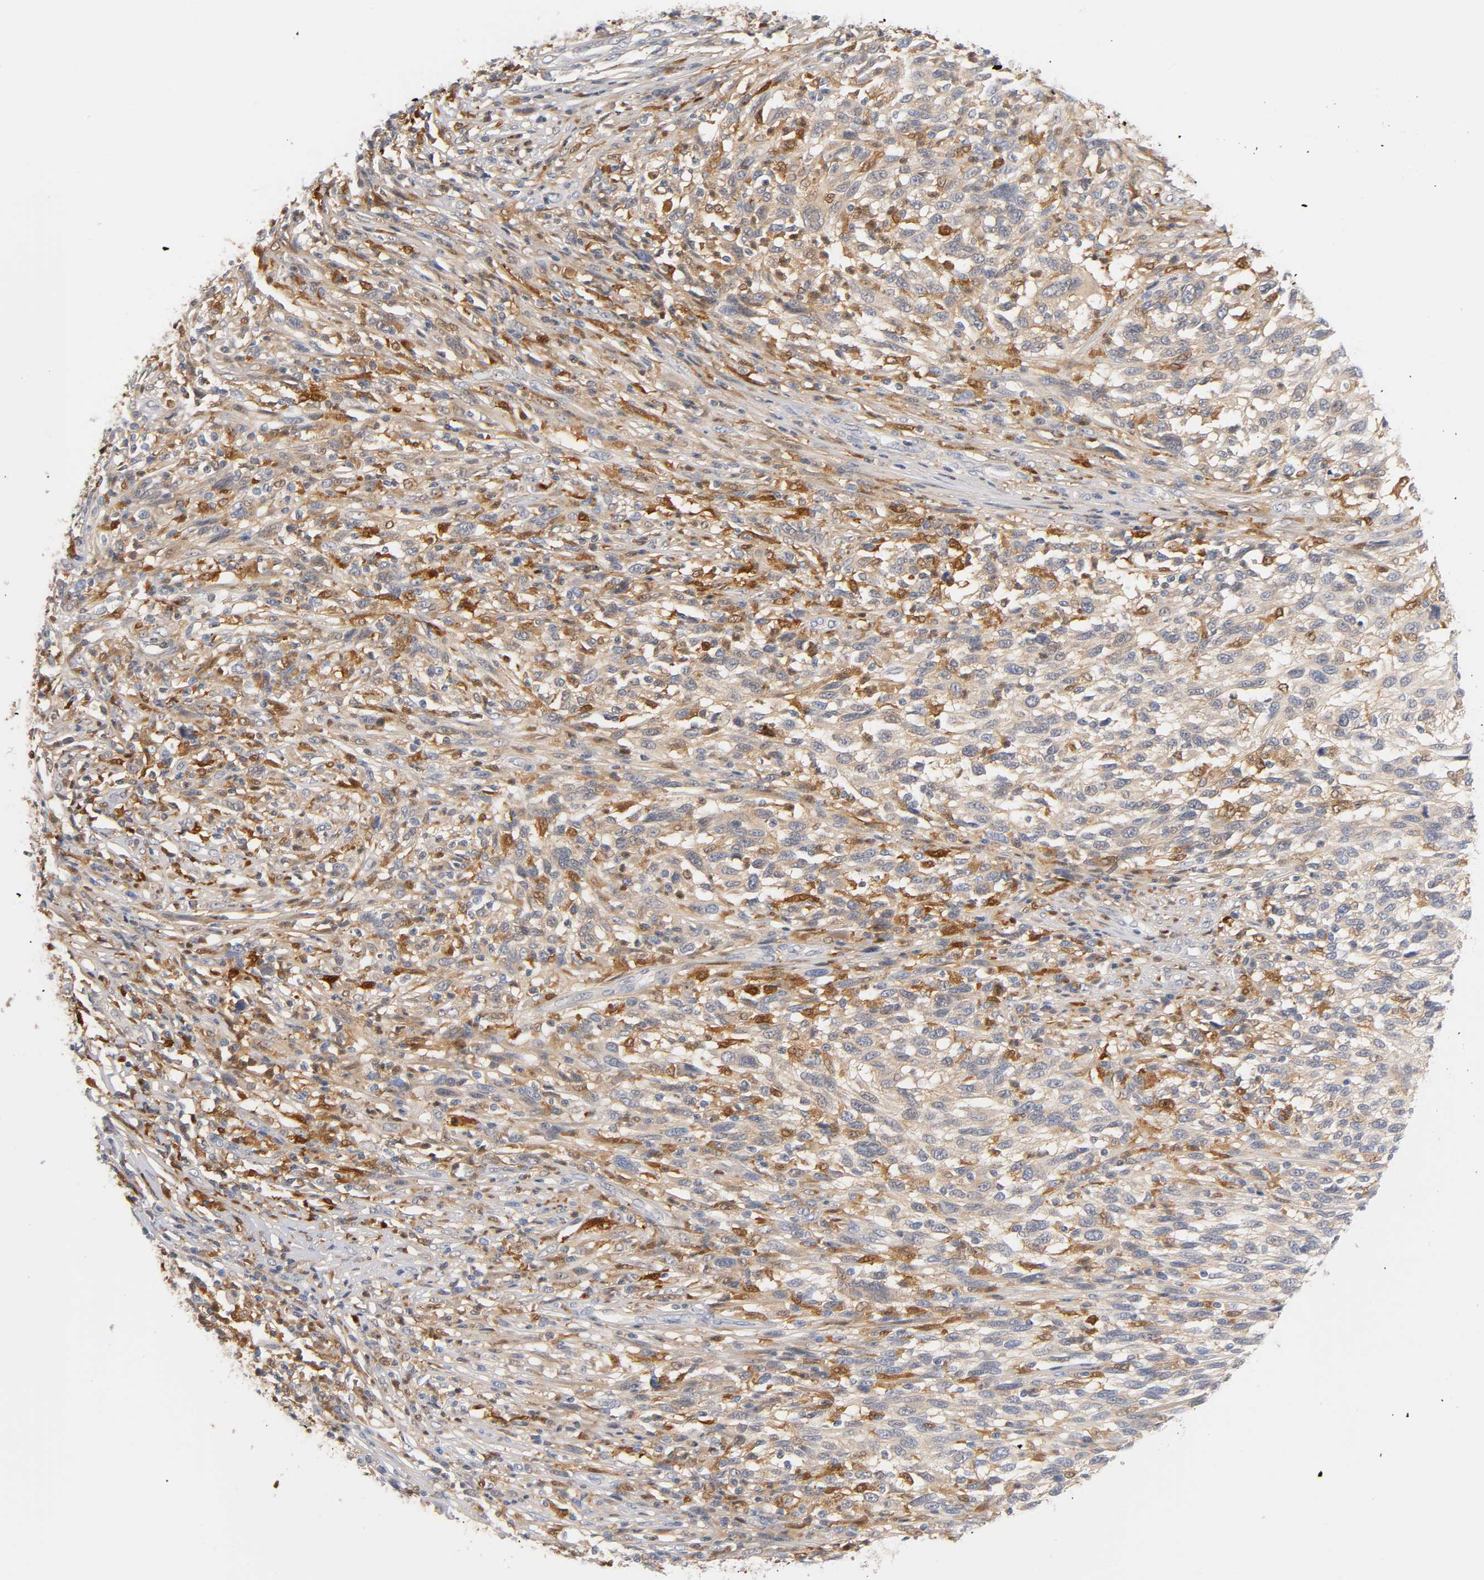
{"staining": {"intensity": "weak", "quantity": ">75%", "location": "cytoplasmic/membranous"}, "tissue": "melanoma", "cell_type": "Tumor cells", "image_type": "cancer", "snomed": [{"axis": "morphology", "description": "Malignant melanoma, Metastatic site"}, {"axis": "topography", "description": "Lymph node"}], "caption": "The photomicrograph displays immunohistochemical staining of malignant melanoma (metastatic site). There is weak cytoplasmic/membranous positivity is appreciated in about >75% of tumor cells. (brown staining indicates protein expression, while blue staining denotes nuclei).", "gene": "IL18", "patient": {"sex": "male", "age": 61}}